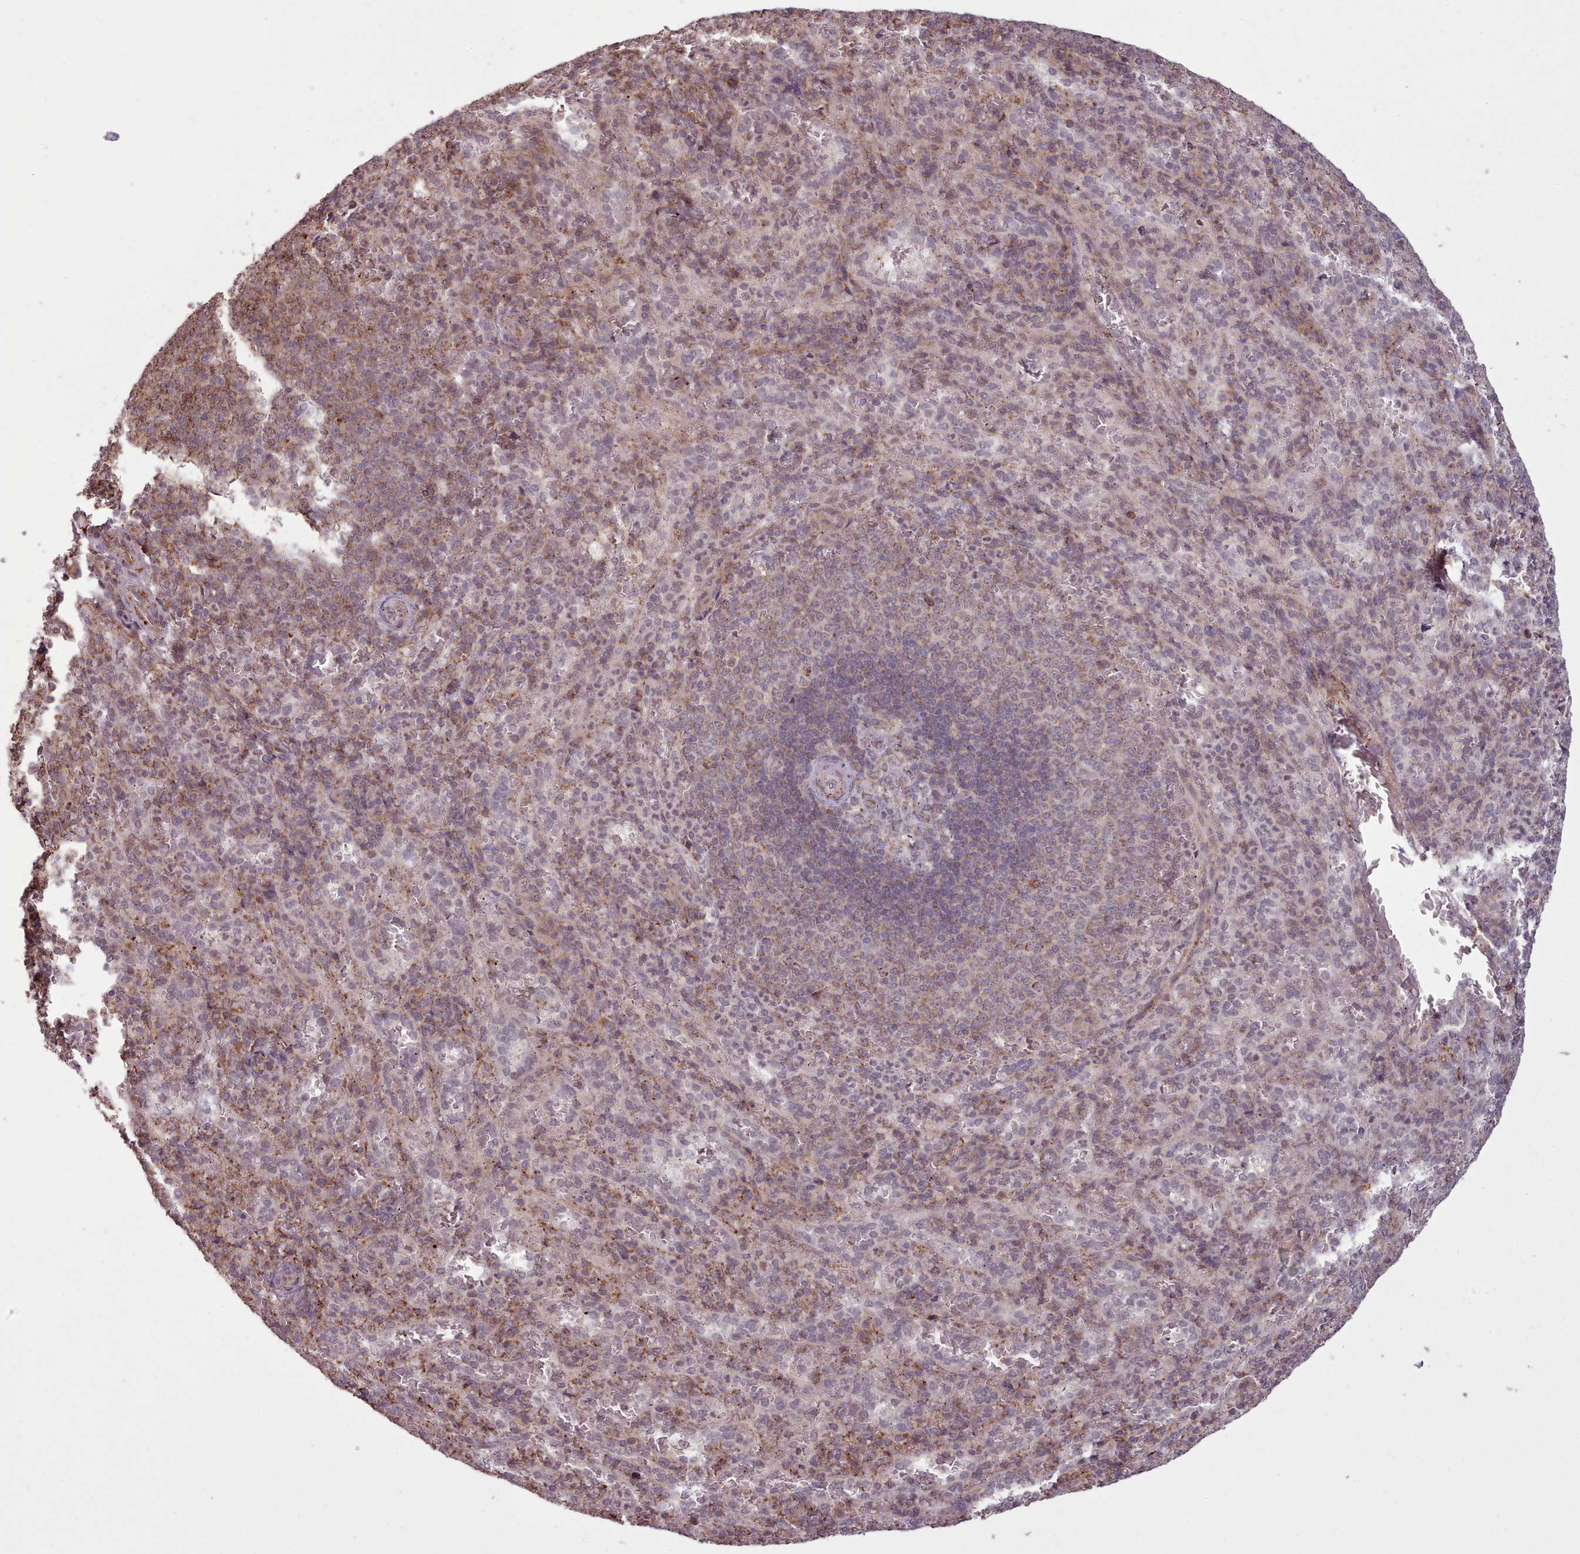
{"staining": {"intensity": "moderate", "quantity": "25%-75%", "location": "cytoplasmic/membranous"}, "tissue": "spleen", "cell_type": "Cells in red pulp", "image_type": "normal", "snomed": [{"axis": "morphology", "description": "Normal tissue, NOS"}, {"axis": "topography", "description": "Spleen"}], "caption": "The micrograph displays a brown stain indicating the presence of a protein in the cytoplasmic/membranous of cells in red pulp in spleen. The staining is performed using DAB (3,3'-diaminobenzidine) brown chromogen to label protein expression. The nuclei are counter-stained blue using hematoxylin.", "gene": "ZMYM4", "patient": {"sex": "female", "age": 21}}